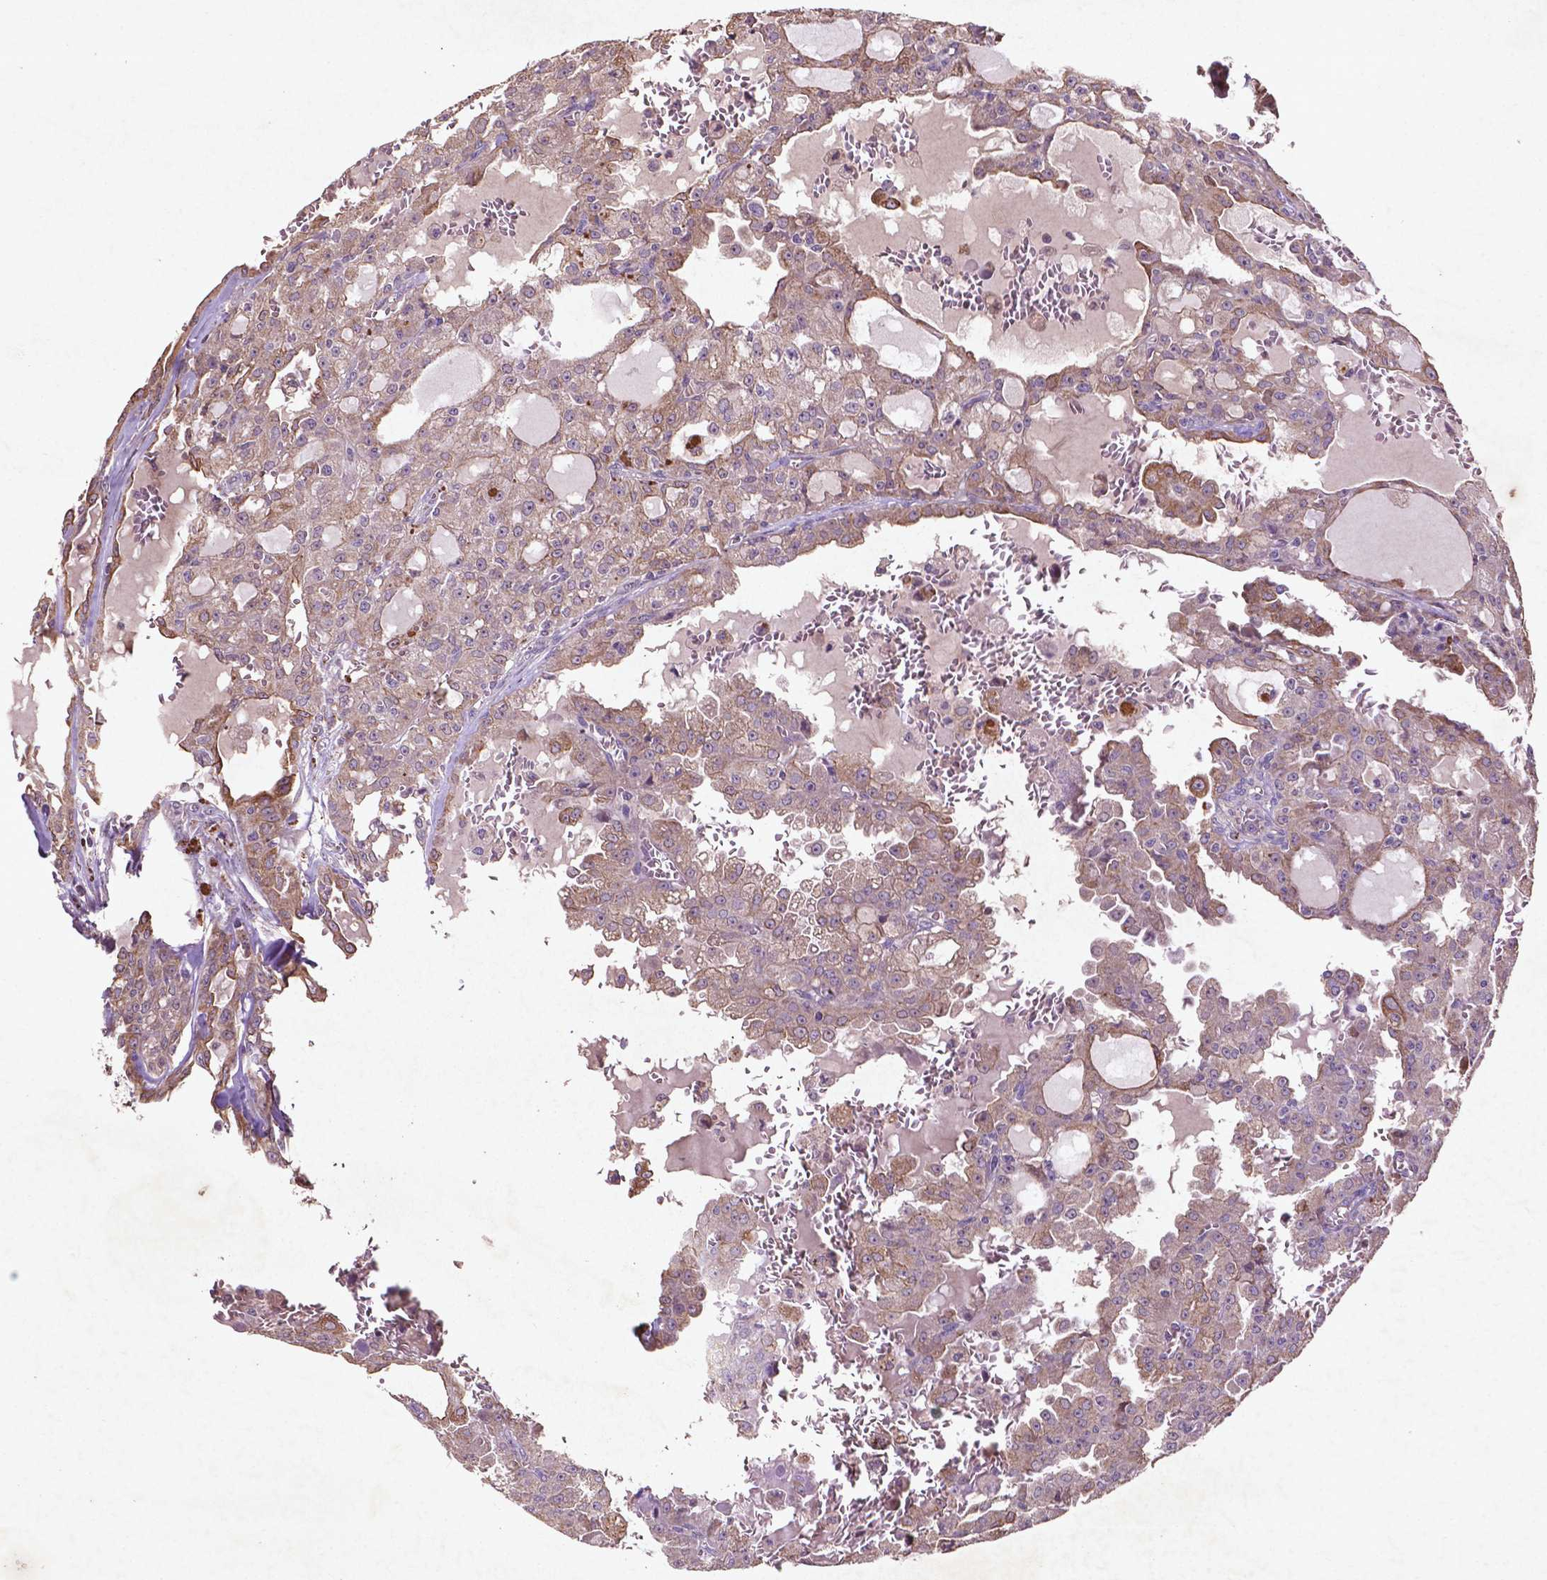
{"staining": {"intensity": "moderate", "quantity": "<25%", "location": "cytoplasmic/membranous"}, "tissue": "head and neck cancer", "cell_type": "Tumor cells", "image_type": "cancer", "snomed": [{"axis": "morphology", "description": "Adenocarcinoma, NOS"}, {"axis": "topography", "description": "Head-Neck"}], "caption": "A high-resolution image shows IHC staining of head and neck cancer (adenocarcinoma), which displays moderate cytoplasmic/membranous expression in about <25% of tumor cells. The staining was performed using DAB (3,3'-diaminobenzidine) to visualize the protein expression in brown, while the nuclei were stained in blue with hematoxylin (Magnification: 20x).", "gene": "COQ2", "patient": {"sex": "male", "age": 64}}